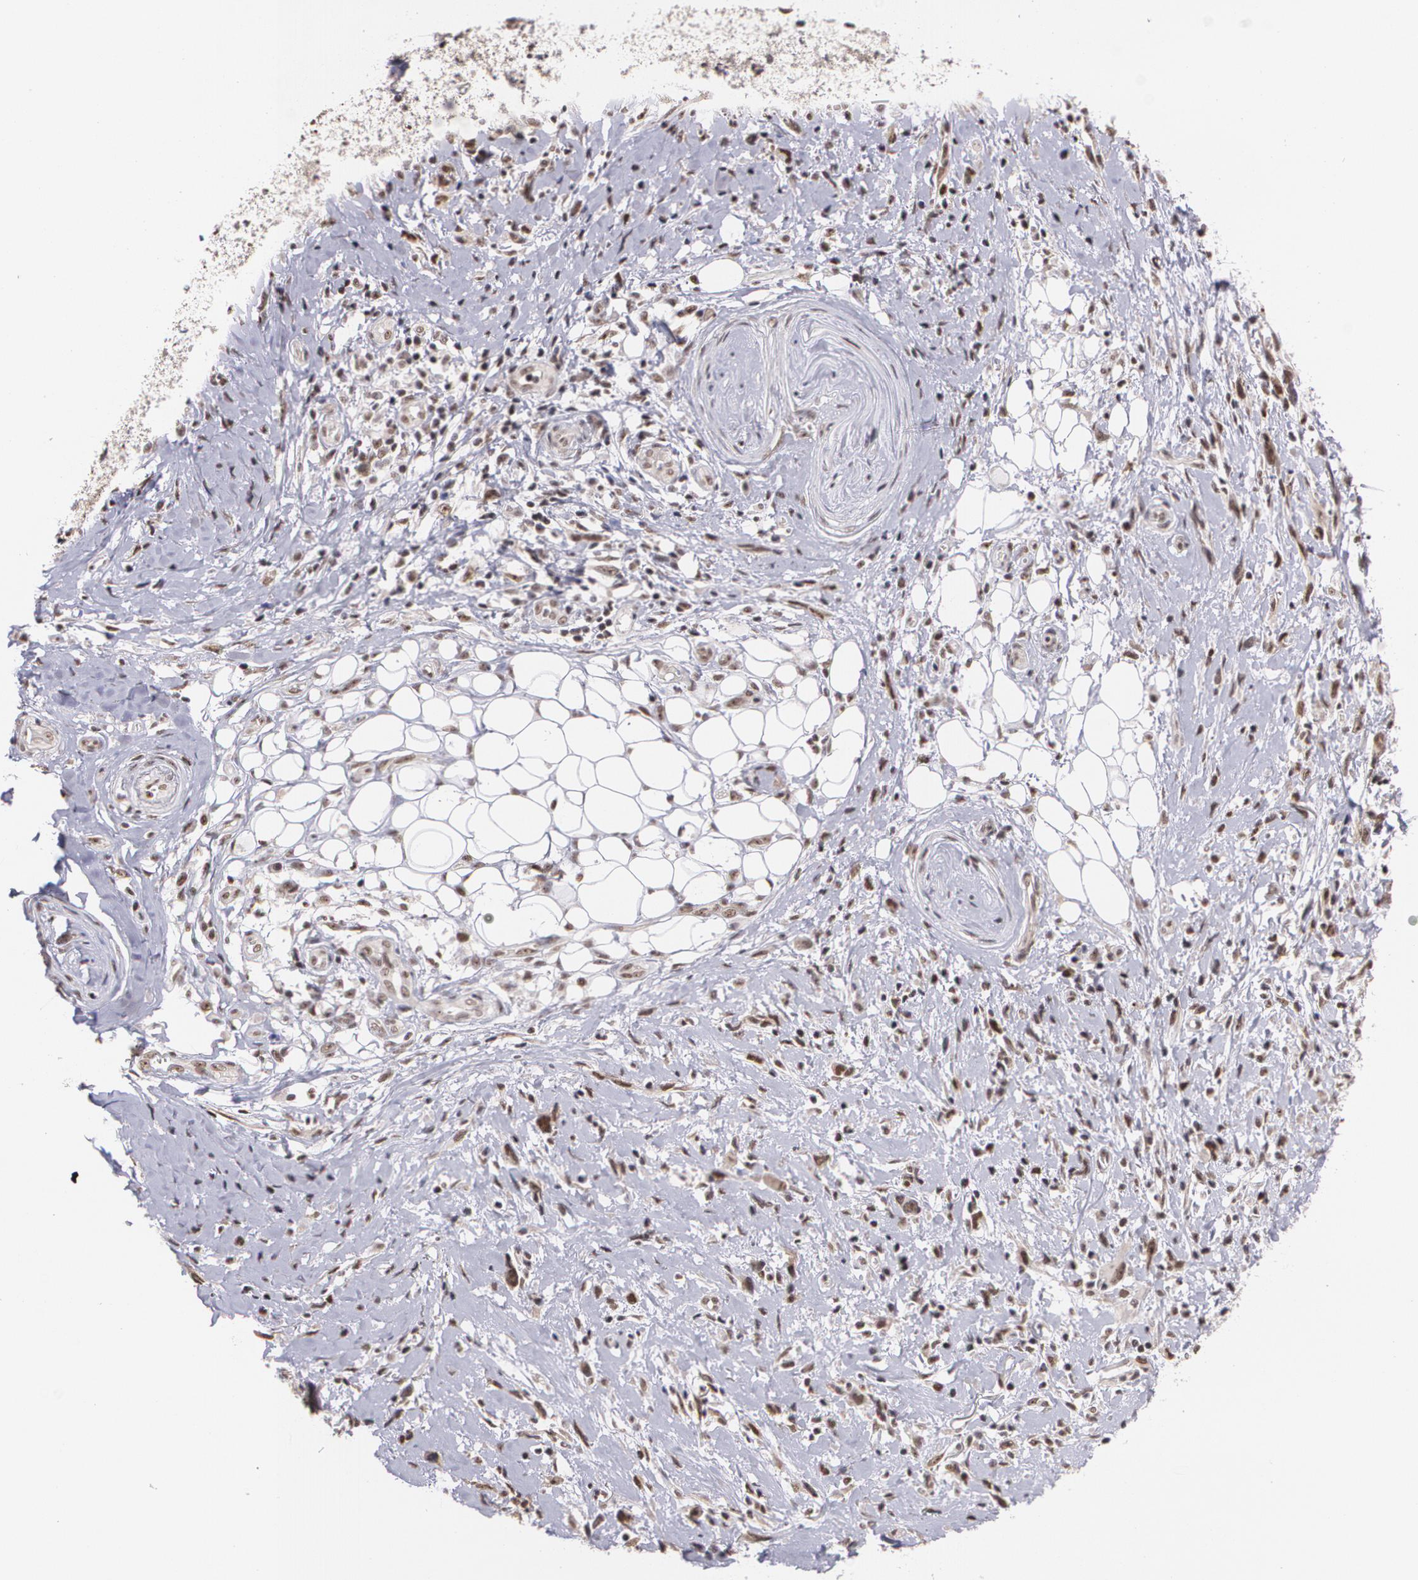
{"staining": {"intensity": "weak", "quantity": ">75%", "location": "cytoplasmic/membranous,nuclear"}, "tissue": "melanoma", "cell_type": "Tumor cells", "image_type": "cancer", "snomed": [{"axis": "morphology", "description": "Malignant melanoma, NOS"}, {"axis": "topography", "description": "Skin"}], "caption": "A photomicrograph showing weak cytoplasmic/membranous and nuclear expression in approximately >75% of tumor cells in melanoma, as visualized by brown immunohistochemical staining.", "gene": "C6orf15", "patient": {"sex": "male", "age": 91}}